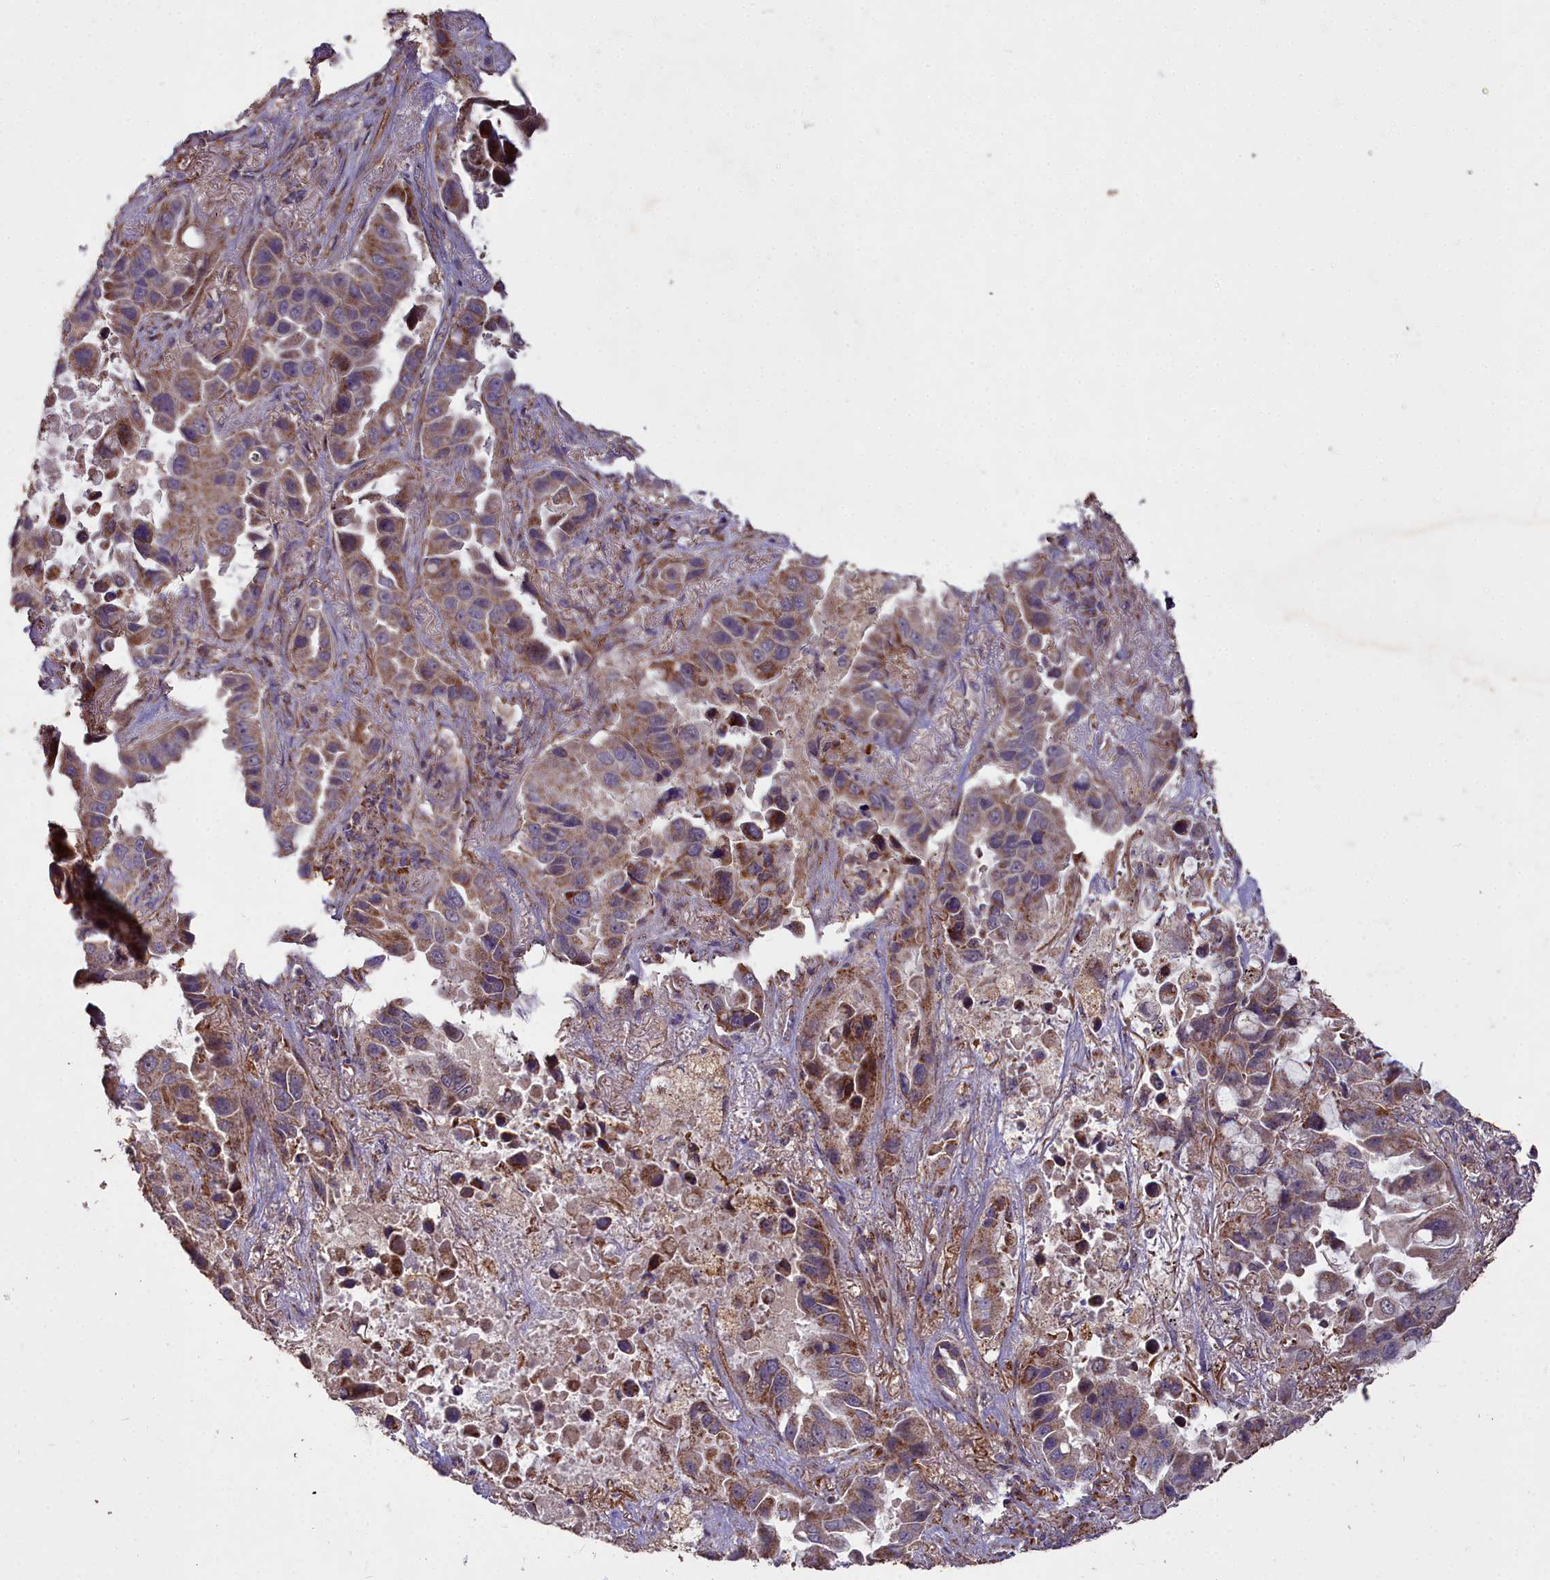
{"staining": {"intensity": "moderate", "quantity": ">75%", "location": "cytoplasmic/membranous"}, "tissue": "lung cancer", "cell_type": "Tumor cells", "image_type": "cancer", "snomed": [{"axis": "morphology", "description": "Adenocarcinoma, NOS"}, {"axis": "topography", "description": "Lung"}], "caption": "Adenocarcinoma (lung) stained with DAB (3,3'-diaminobenzidine) immunohistochemistry shows medium levels of moderate cytoplasmic/membranous positivity in approximately >75% of tumor cells.", "gene": "COX11", "patient": {"sex": "male", "age": 64}}